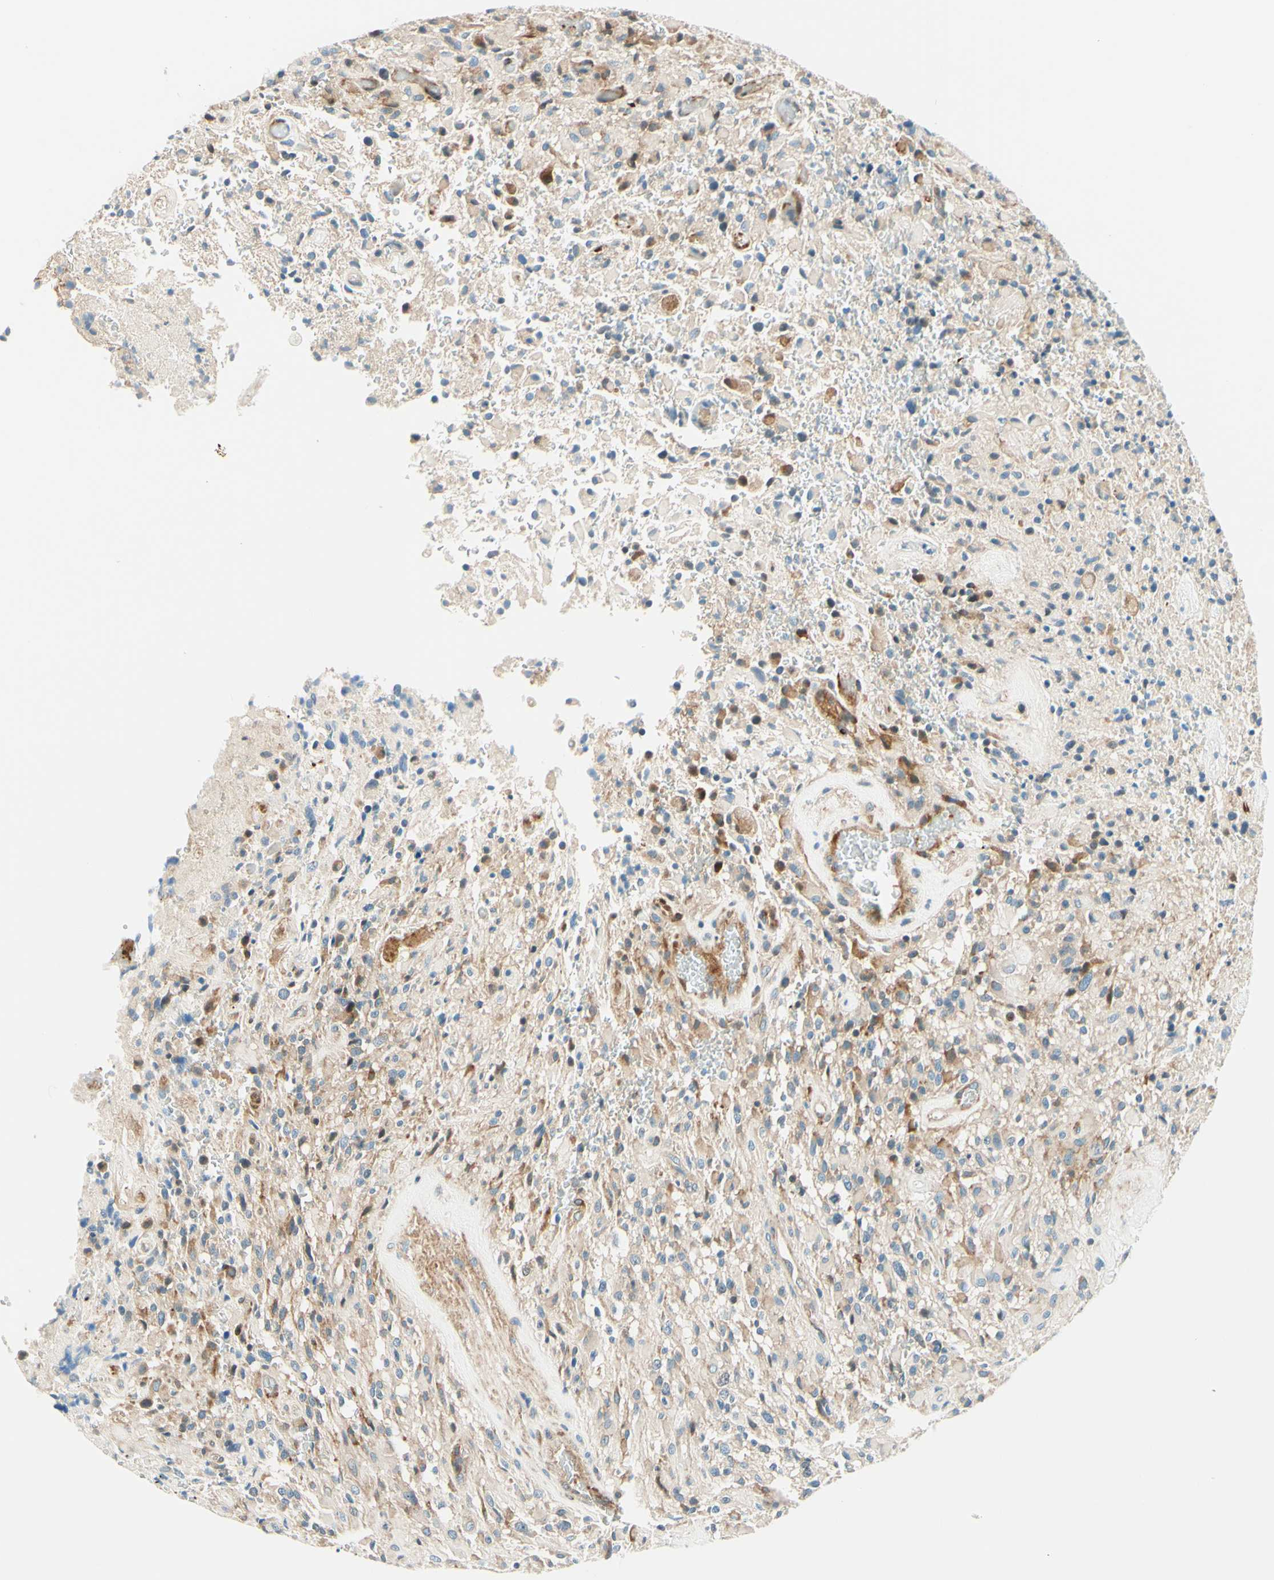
{"staining": {"intensity": "moderate", "quantity": "<25%", "location": "cytoplasmic/membranous"}, "tissue": "glioma", "cell_type": "Tumor cells", "image_type": "cancer", "snomed": [{"axis": "morphology", "description": "Glioma, malignant, High grade"}, {"axis": "topography", "description": "Brain"}], "caption": "IHC (DAB (3,3'-diaminobenzidine)) staining of human malignant glioma (high-grade) demonstrates moderate cytoplasmic/membranous protein positivity in approximately <25% of tumor cells. (Brightfield microscopy of DAB IHC at high magnification).", "gene": "TAOK2", "patient": {"sex": "male", "age": 71}}